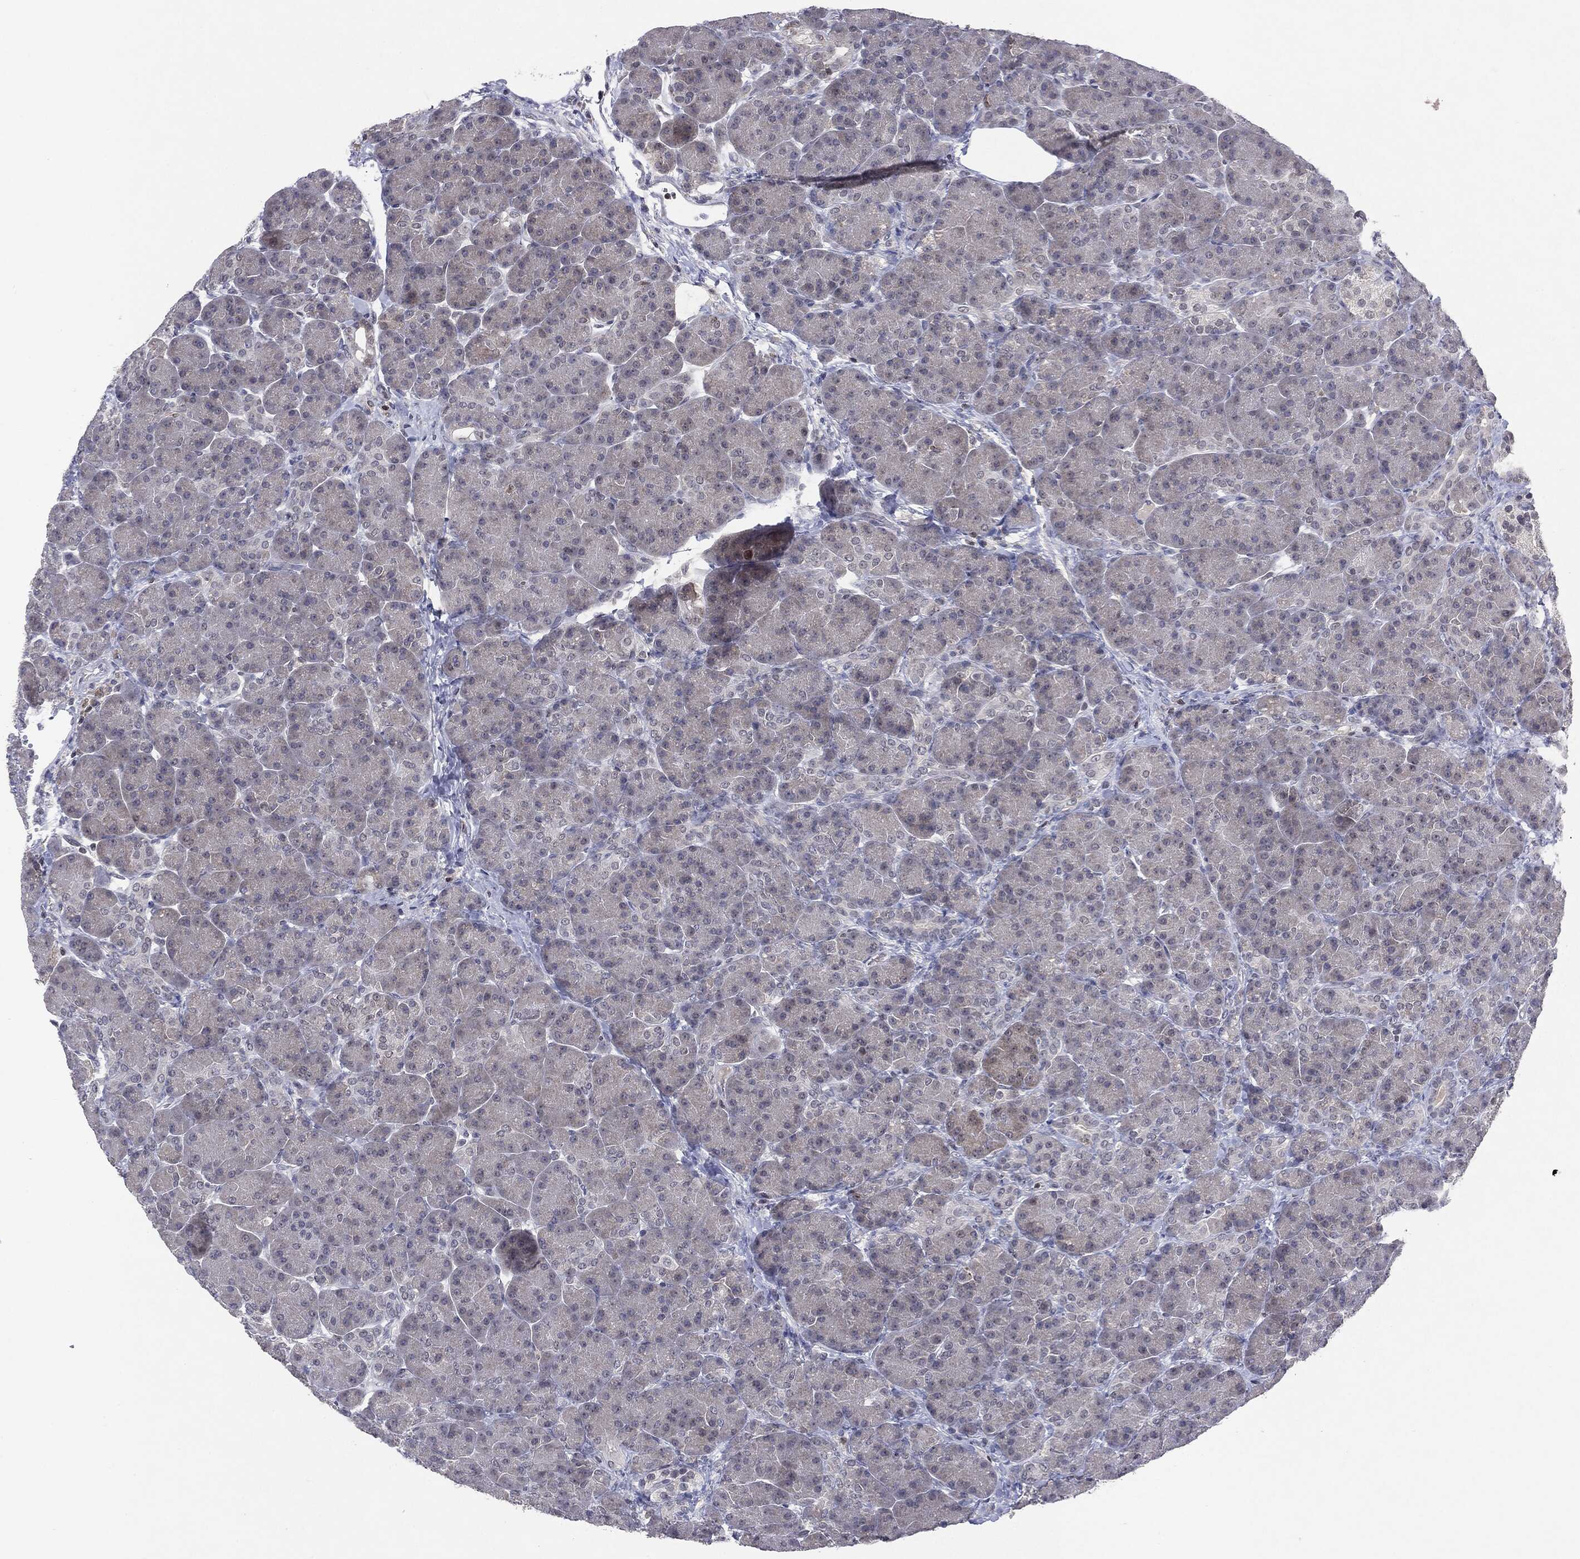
{"staining": {"intensity": "negative", "quantity": "none", "location": "none"}, "tissue": "pancreas", "cell_type": "Exocrine glandular cells", "image_type": "normal", "snomed": [{"axis": "morphology", "description": "Normal tissue, NOS"}, {"axis": "topography", "description": "Pancreas"}], "caption": "Immunohistochemistry photomicrograph of normal pancreas stained for a protein (brown), which shows no staining in exocrine glandular cells. (Stains: DAB (3,3'-diaminobenzidine) IHC with hematoxylin counter stain, Microscopy: brightfield microscopy at high magnification).", "gene": "KIF2C", "patient": {"sex": "female", "age": 63}}